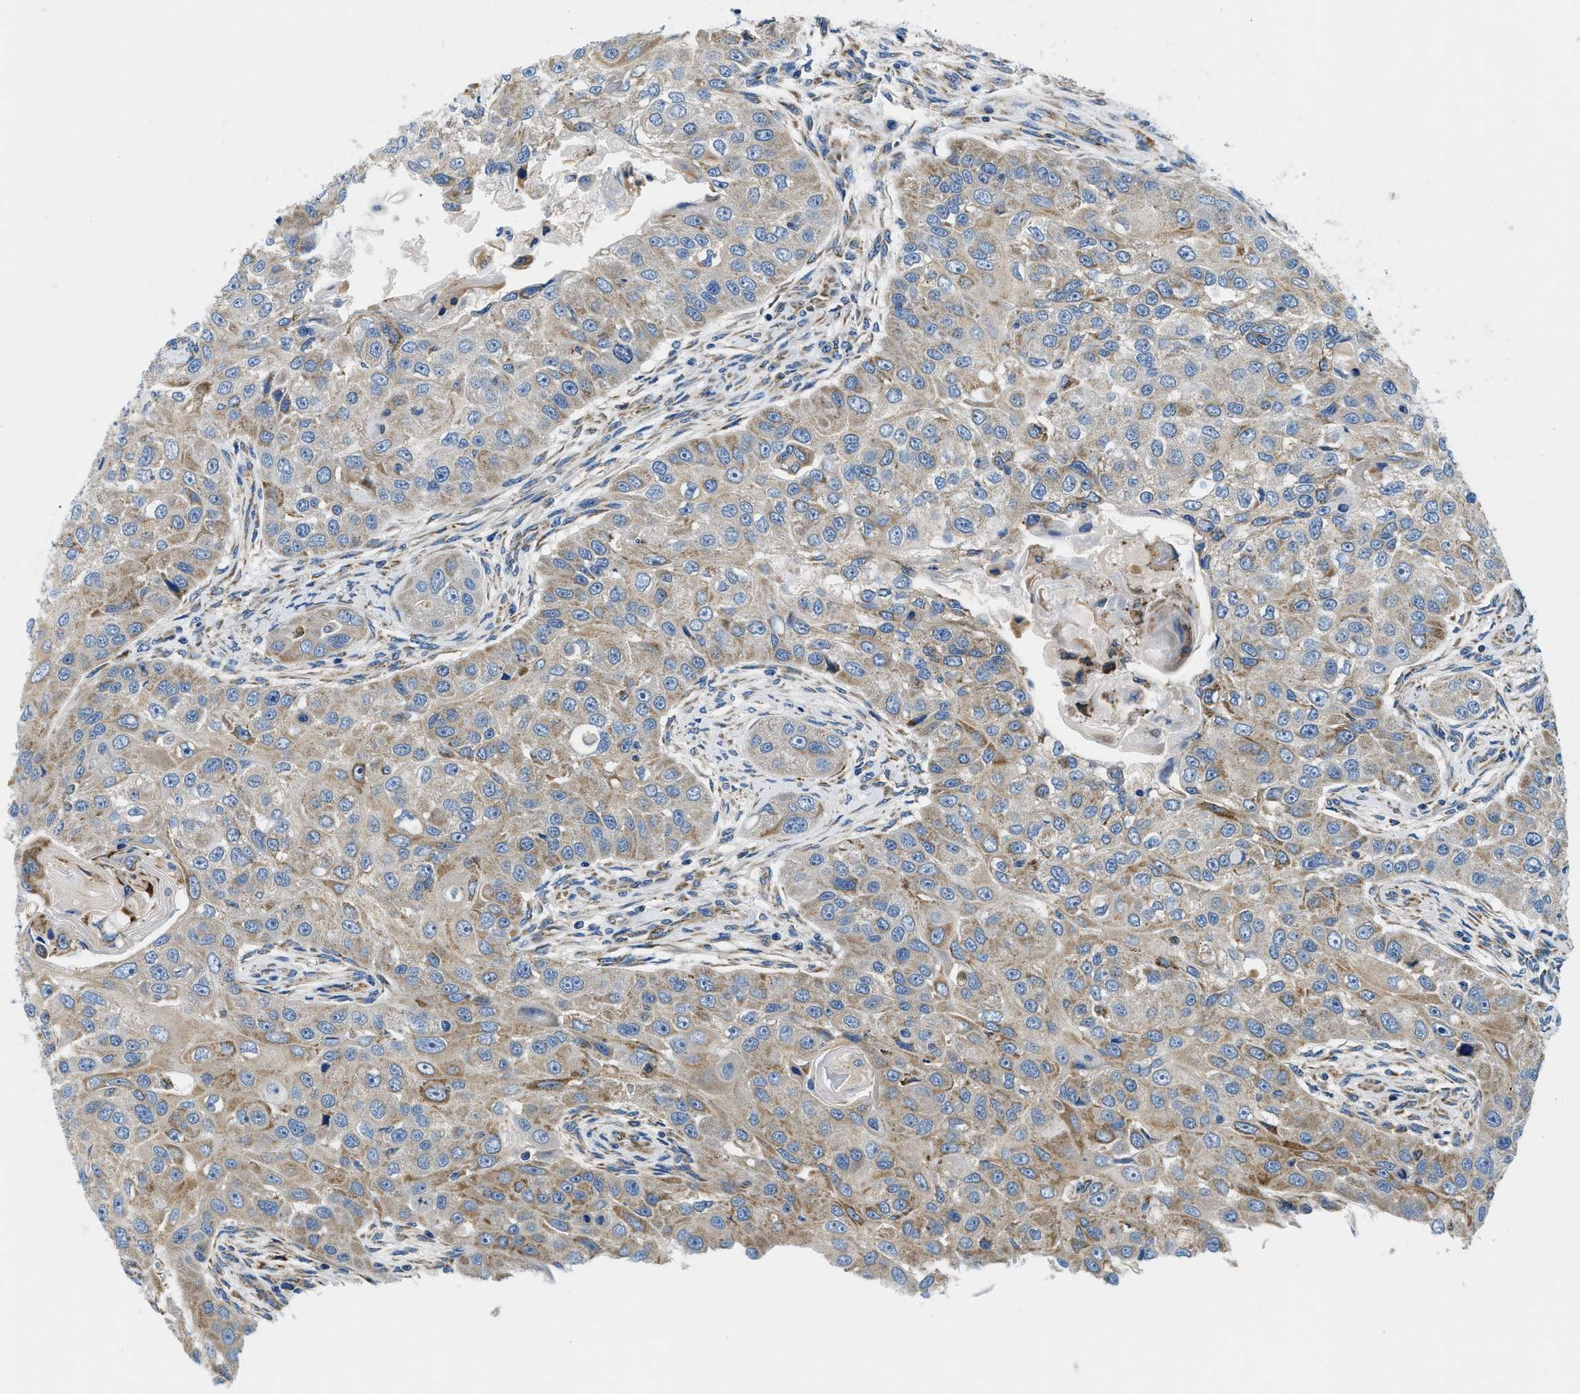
{"staining": {"intensity": "moderate", "quantity": "<25%", "location": "cytoplasmic/membranous"}, "tissue": "head and neck cancer", "cell_type": "Tumor cells", "image_type": "cancer", "snomed": [{"axis": "morphology", "description": "Normal tissue, NOS"}, {"axis": "morphology", "description": "Squamous cell carcinoma, NOS"}, {"axis": "topography", "description": "Skeletal muscle"}, {"axis": "topography", "description": "Head-Neck"}], "caption": "Squamous cell carcinoma (head and neck) stained for a protein demonstrates moderate cytoplasmic/membranous positivity in tumor cells.", "gene": "SAMD4B", "patient": {"sex": "male", "age": 51}}